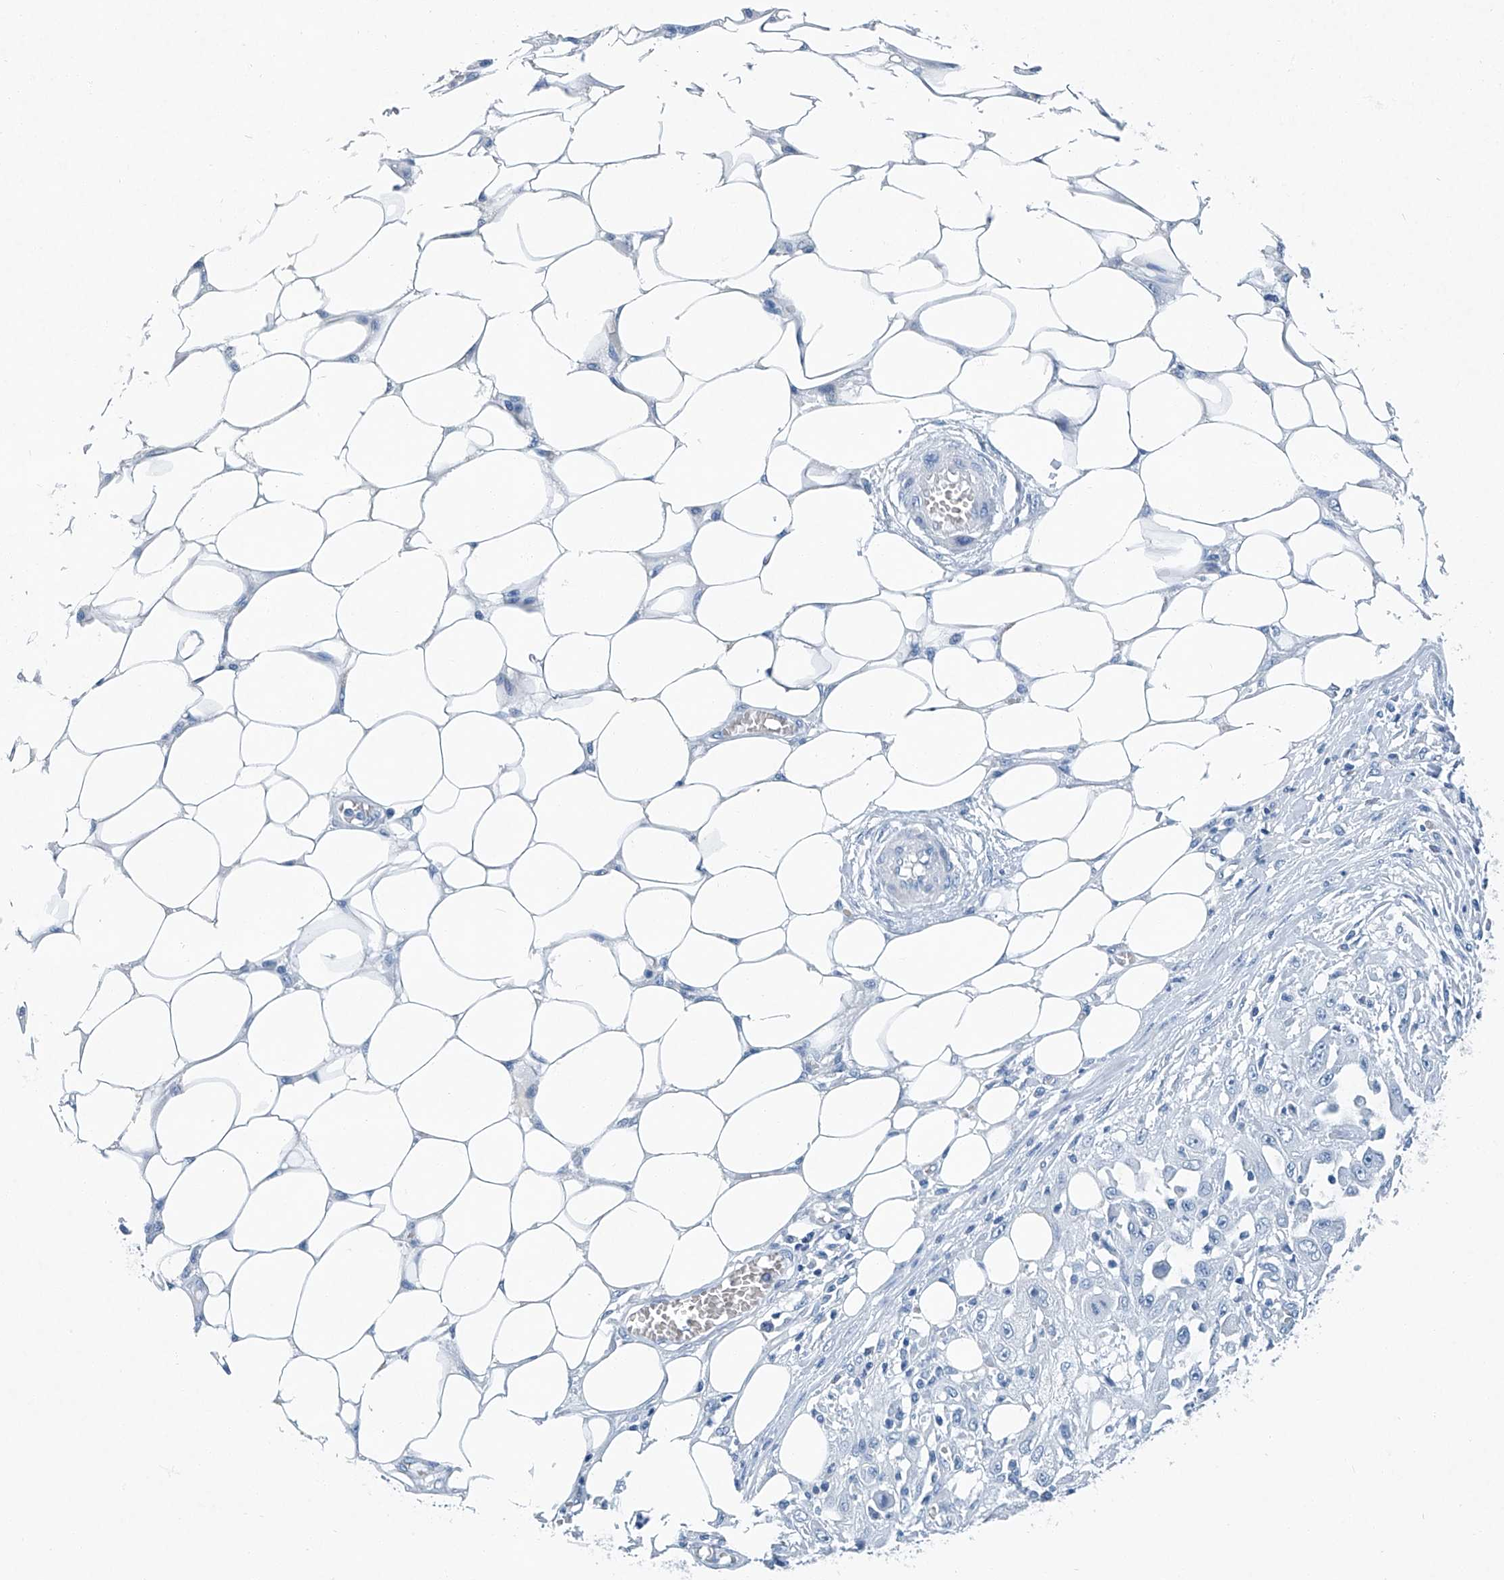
{"staining": {"intensity": "negative", "quantity": "none", "location": "none"}, "tissue": "skin cancer", "cell_type": "Tumor cells", "image_type": "cancer", "snomed": [{"axis": "morphology", "description": "Squamous cell carcinoma, NOS"}, {"axis": "morphology", "description": "Squamous cell carcinoma, metastatic, NOS"}, {"axis": "topography", "description": "Skin"}, {"axis": "topography", "description": "Lymph node"}], "caption": "A histopathology image of human skin cancer (squamous cell carcinoma) is negative for staining in tumor cells.", "gene": "CYP2A7", "patient": {"sex": "male", "age": 75}}